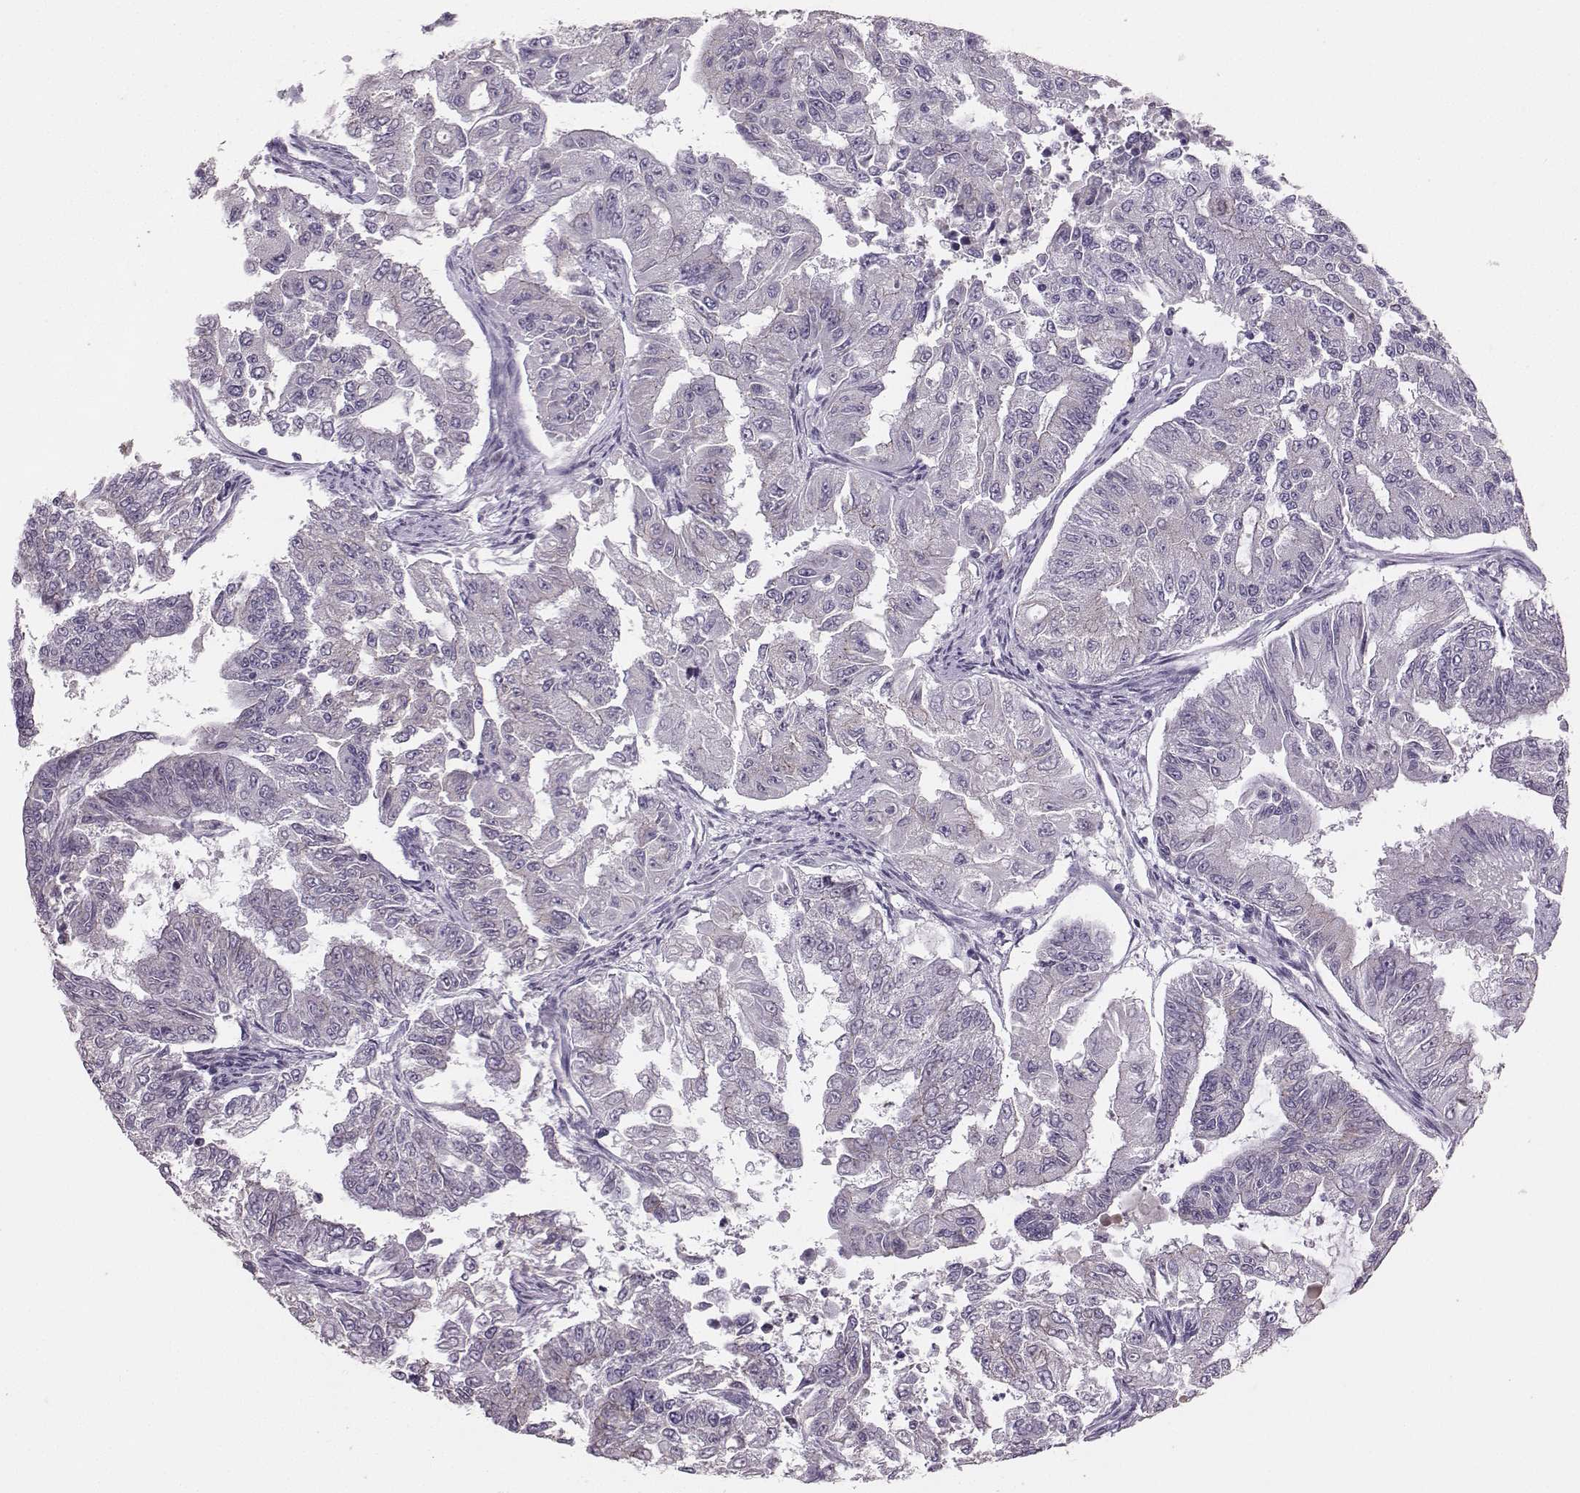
{"staining": {"intensity": "negative", "quantity": "none", "location": "none"}, "tissue": "endometrial cancer", "cell_type": "Tumor cells", "image_type": "cancer", "snomed": [{"axis": "morphology", "description": "Adenocarcinoma, NOS"}, {"axis": "topography", "description": "Uterus"}], "caption": "Micrograph shows no protein expression in tumor cells of endometrial cancer tissue.", "gene": "PKP2", "patient": {"sex": "female", "age": 59}}